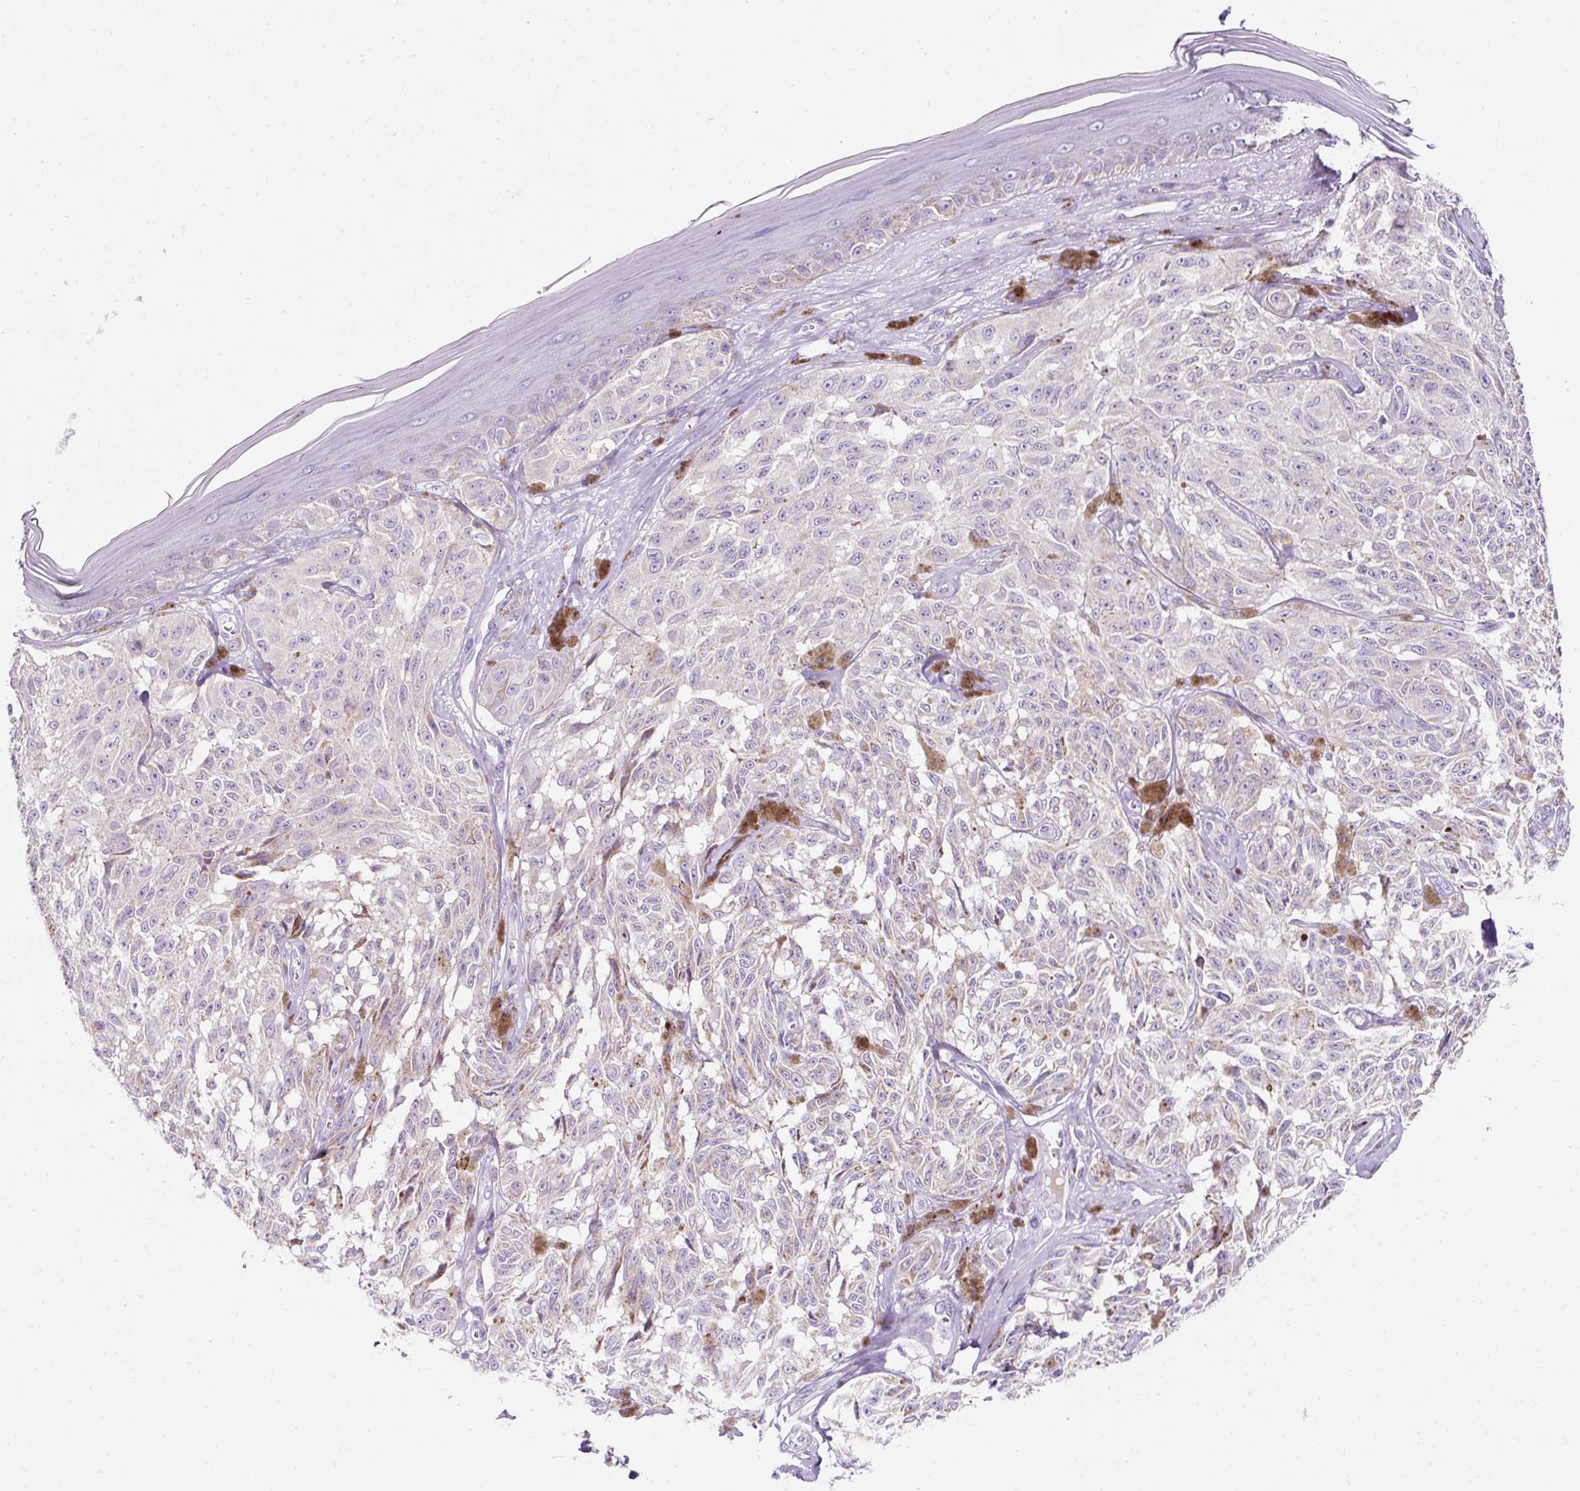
{"staining": {"intensity": "negative", "quantity": "none", "location": "none"}, "tissue": "melanoma", "cell_type": "Tumor cells", "image_type": "cancer", "snomed": [{"axis": "morphology", "description": "Malignant melanoma, NOS"}, {"axis": "topography", "description": "Skin"}], "caption": "This is a micrograph of IHC staining of melanoma, which shows no expression in tumor cells.", "gene": "PLPP2", "patient": {"sex": "male", "age": 68}}